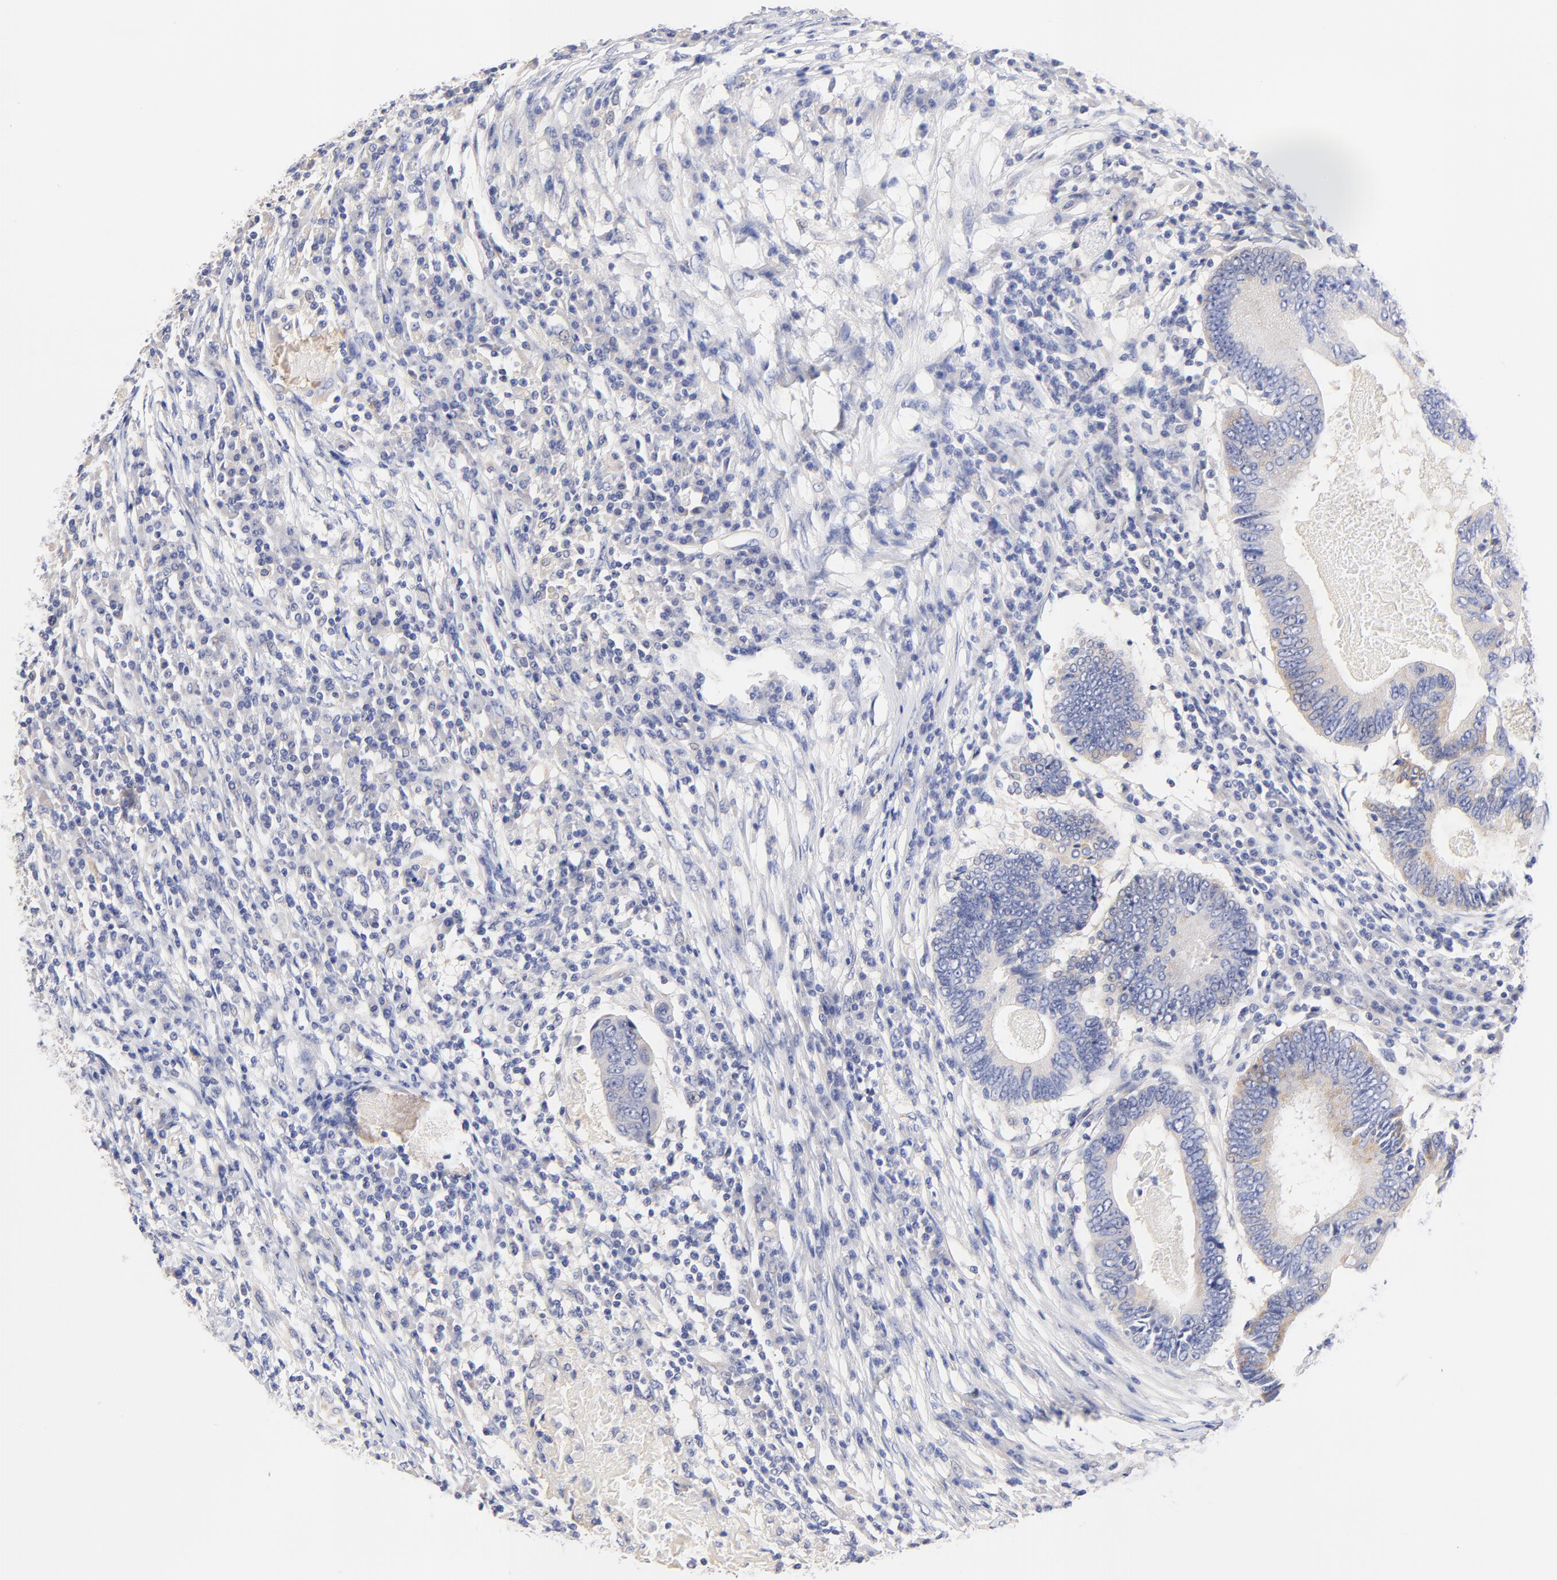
{"staining": {"intensity": "weak", "quantity": "25%-75%", "location": "cytoplasmic/membranous"}, "tissue": "colorectal cancer", "cell_type": "Tumor cells", "image_type": "cancer", "snomed": [{"axis": "morphology", "description": "Adenocarcinoma, NOS"}, {"axis": "topography", "description": "Colon"}], "caption": "Weak cytoplasmic/membranous protein positivity is present in approximately 25%-75% of tumor cells in colorectal adenocarcinoma. Using DAB (3,3'-diaminobenzidine) (brown) and hematoxylin (blue) stains, captured at high magnification using brightfield microscopy.", "gene": "HS3ST1", "patient": {"sex": "female", "age": 78}}